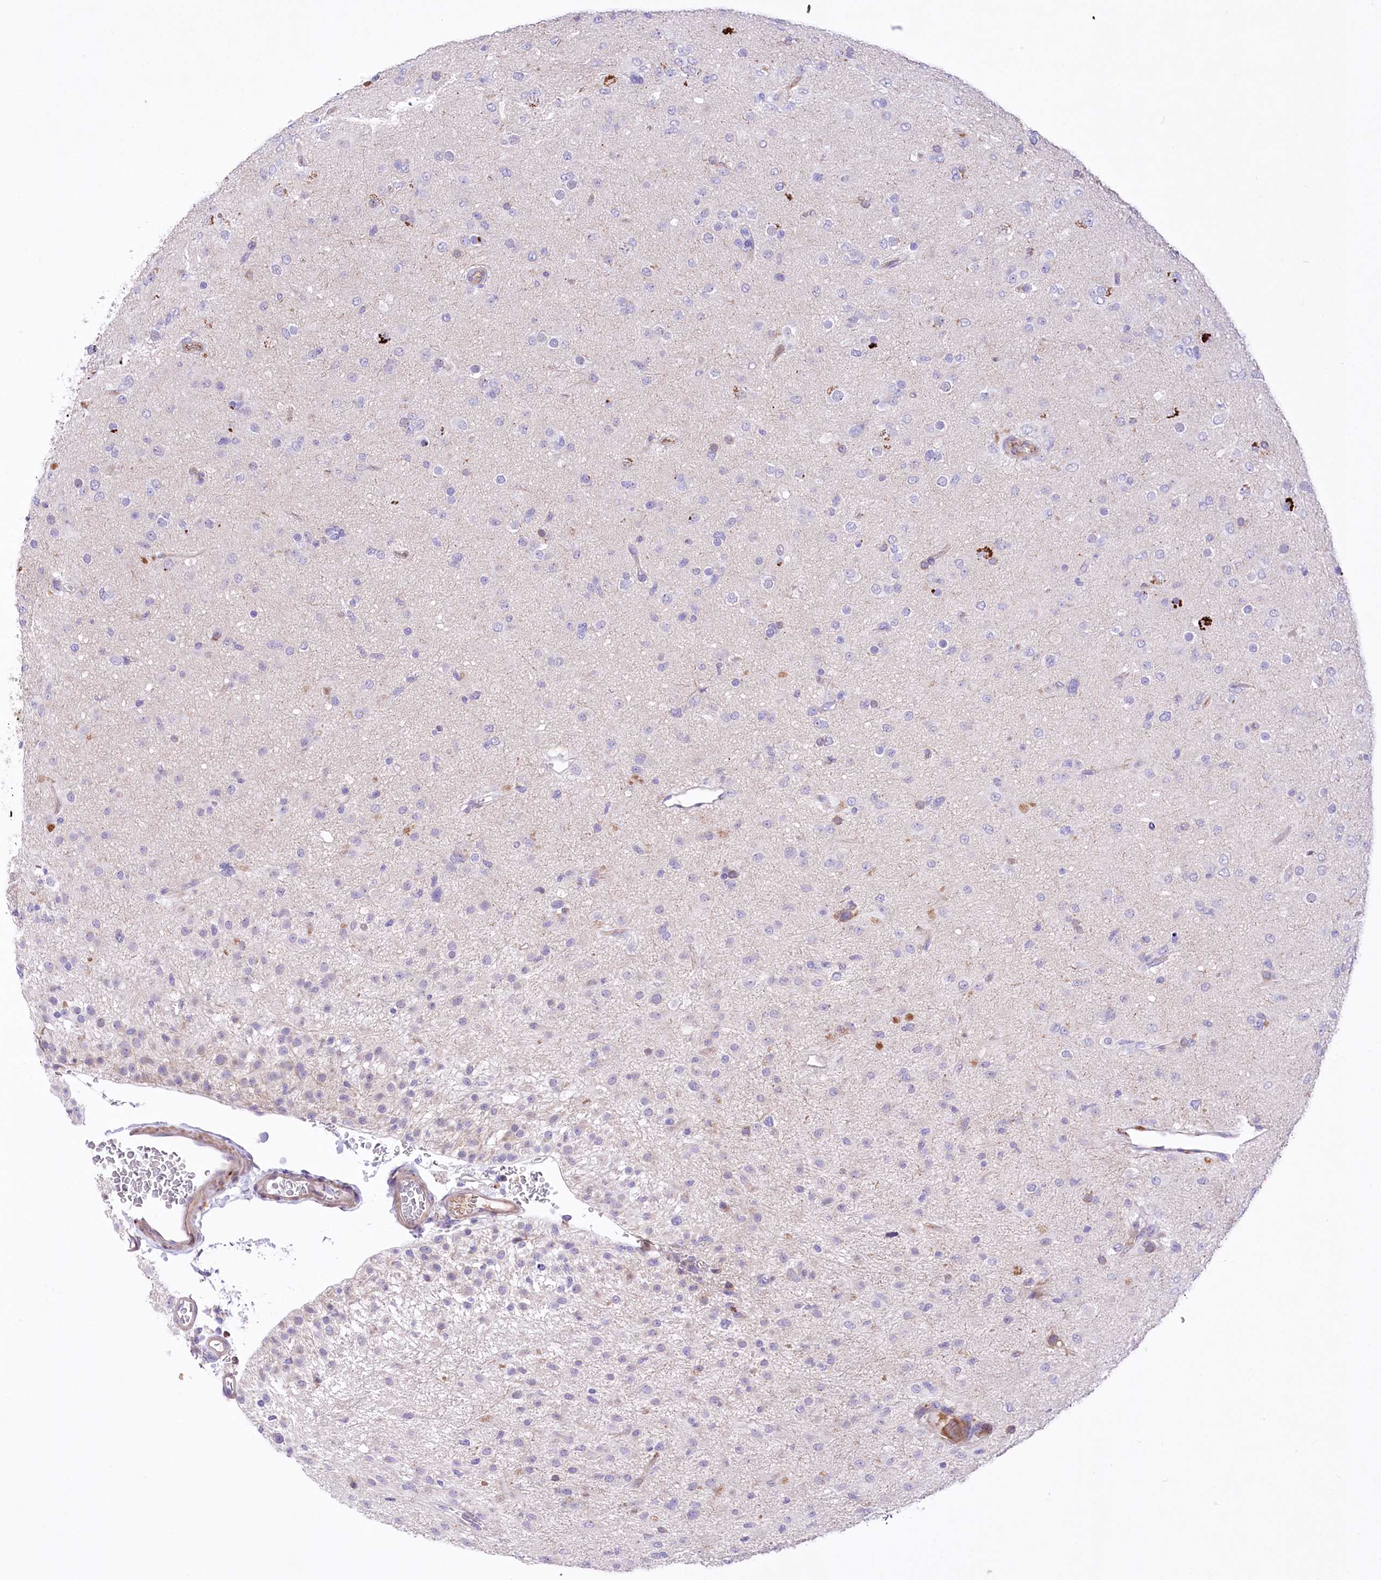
{"staining": {"intensity": "negative", "quantity": "none", "location": "none"}, "tissue": "glioma", "cell_type": "Tumor cells", "image_type": "cancer", "snomed": [{"axis": "morphology", "description": "Glioma, malignant, Low grade"}, {"axis": "topography", "description": "Brain"}], "caption": "Image shows no significant protein staining in tumor cells of malignant glioma (low-grade).", "gene": "CEP164", "patient": {"sex": "male", "age": 65}}